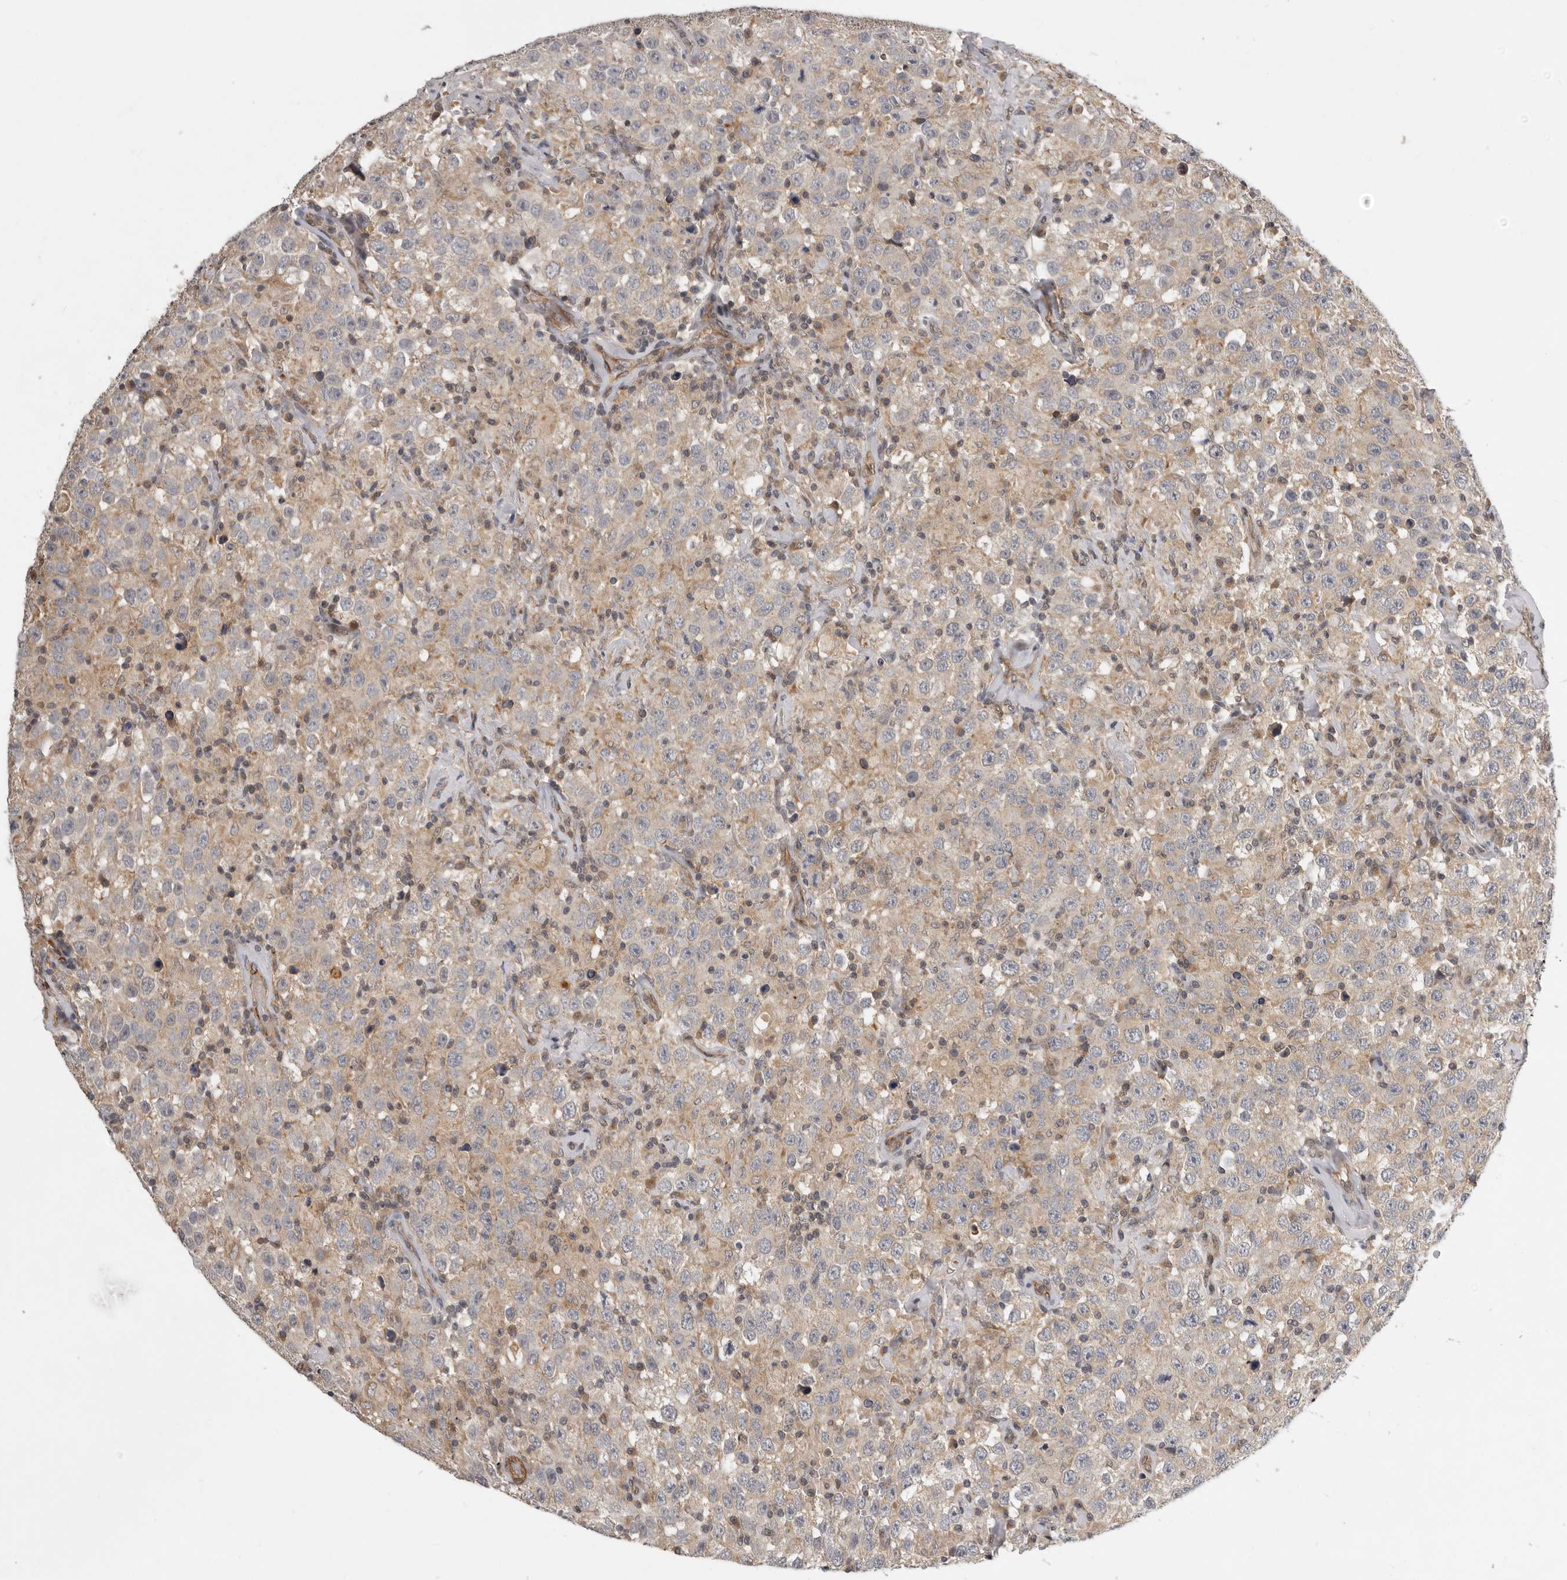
{"staining": {"intensity": "weak", "quantity": "25%-75%", "location": "cytoplasmic/membranous"}, "tissue": "testis cancer", "cell_type": "Tumor cells", "image_type": "cancer", "snomed": [{"axis": "morphology", "description": "Seminoma, NOS"}, {"axis": "topography", "description": "Testis"}], "caption": "High-magnification brightfield microscopy of seminoma (testis) stained with DAB (3,3'-diaminobenzidine) (brown) and counterstained with hematoxylin (blue). tumor cells exhibit weak cytoplasmic/membranous expression is seen in approximately25%-75% of cells.", "gene": "RNF157", "patient": {"sex": "male", "age": 41}}